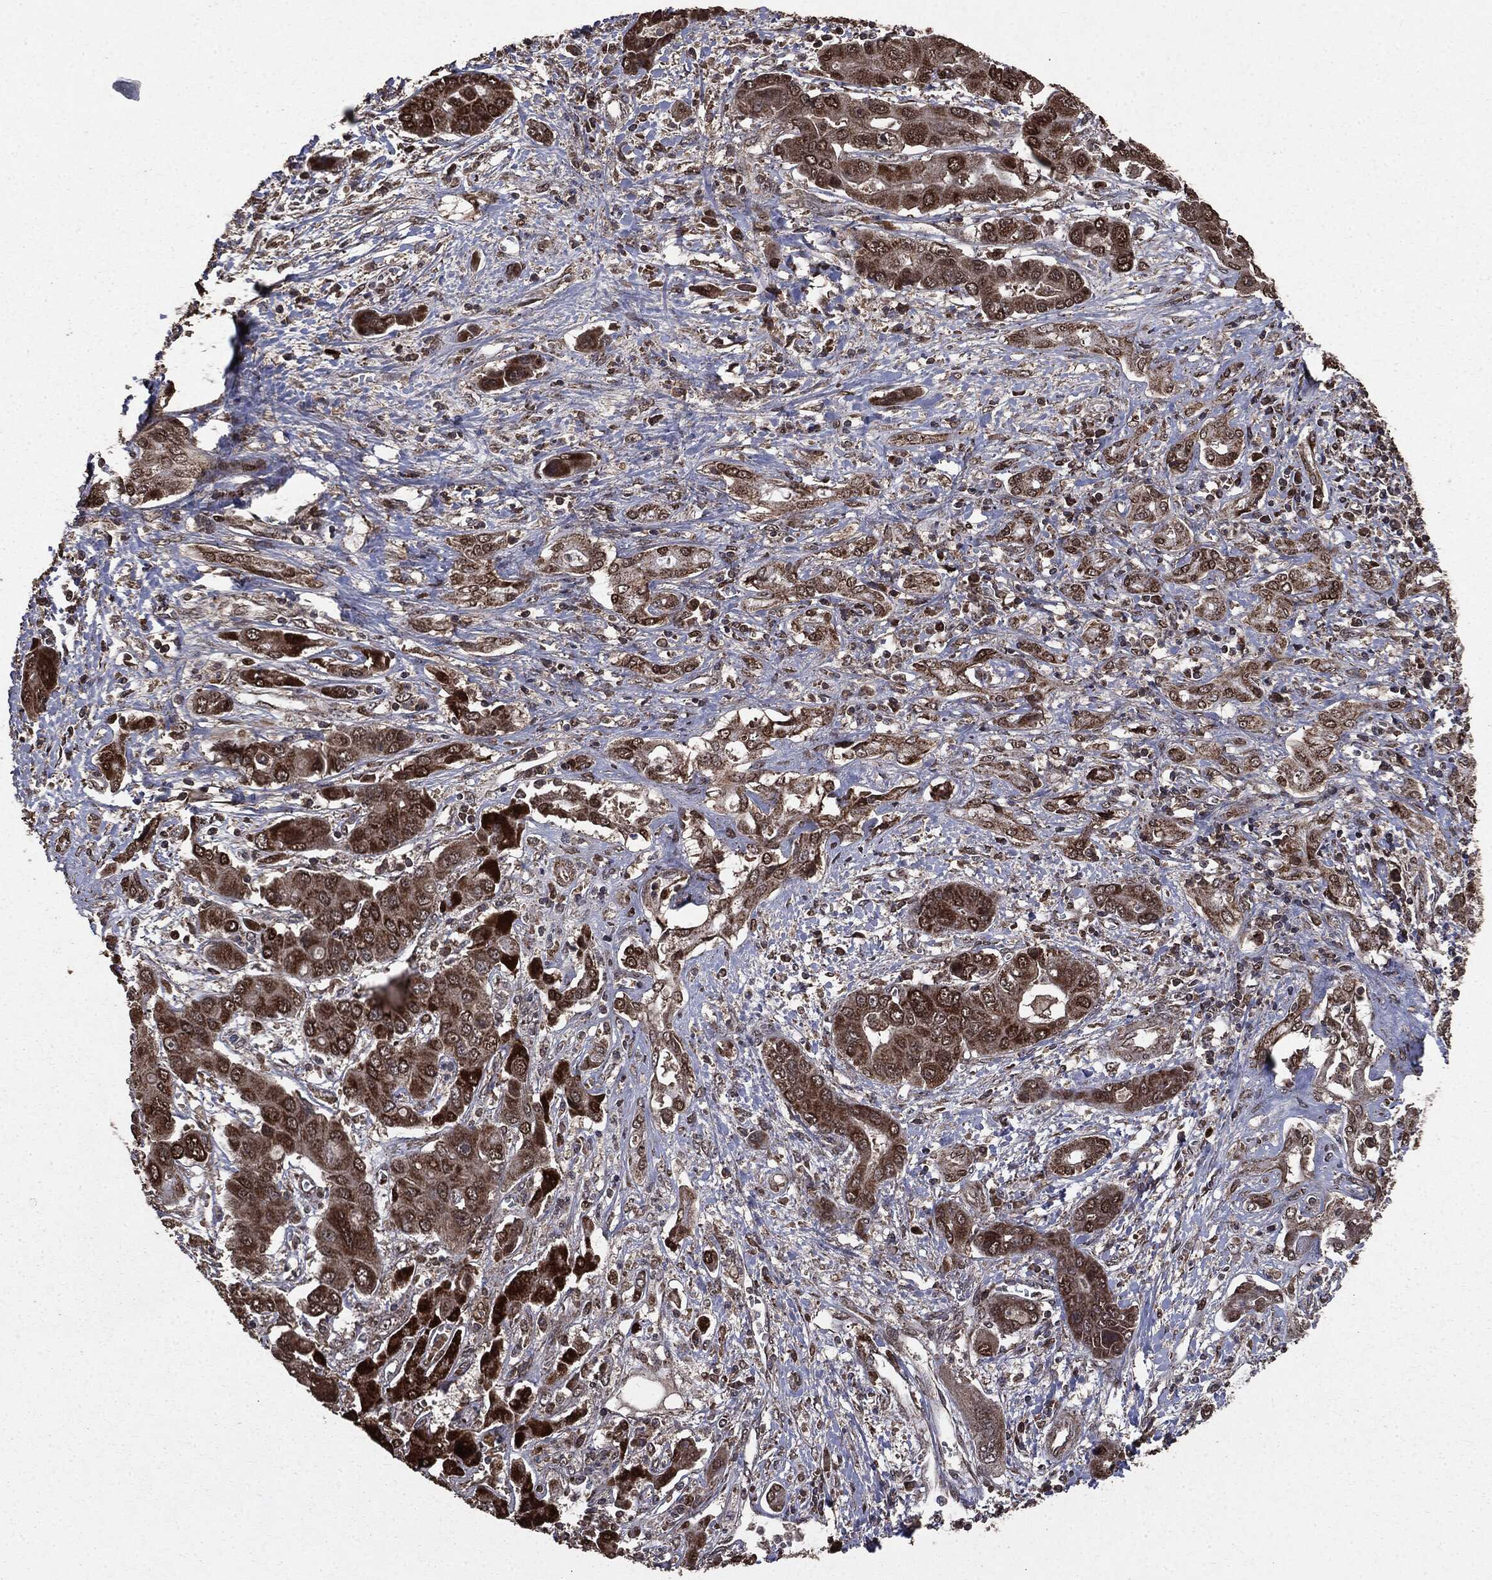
{"staining": {"intensity": "strong", "quantity": "25%-75%", "location": "cytoplasmic/membranous,nuclear"}, "tissue": "liver cancer", "cell_type": "Tumor cells", "image_type": "cancer", "snomed": [{"axis": "morphology", "description": "Cholangiocarcinoma"}, {"axis": "topography", "description": "Liver"}], "caption": "A histopathology image of cholangiocarcinoma (liver) stained for a protein shows strong cytoplasmic/membranous and nuclear brown staining in tumor cells.", "gene": "PPP6R2", "patient": {"sex": "male", "age": 67}}